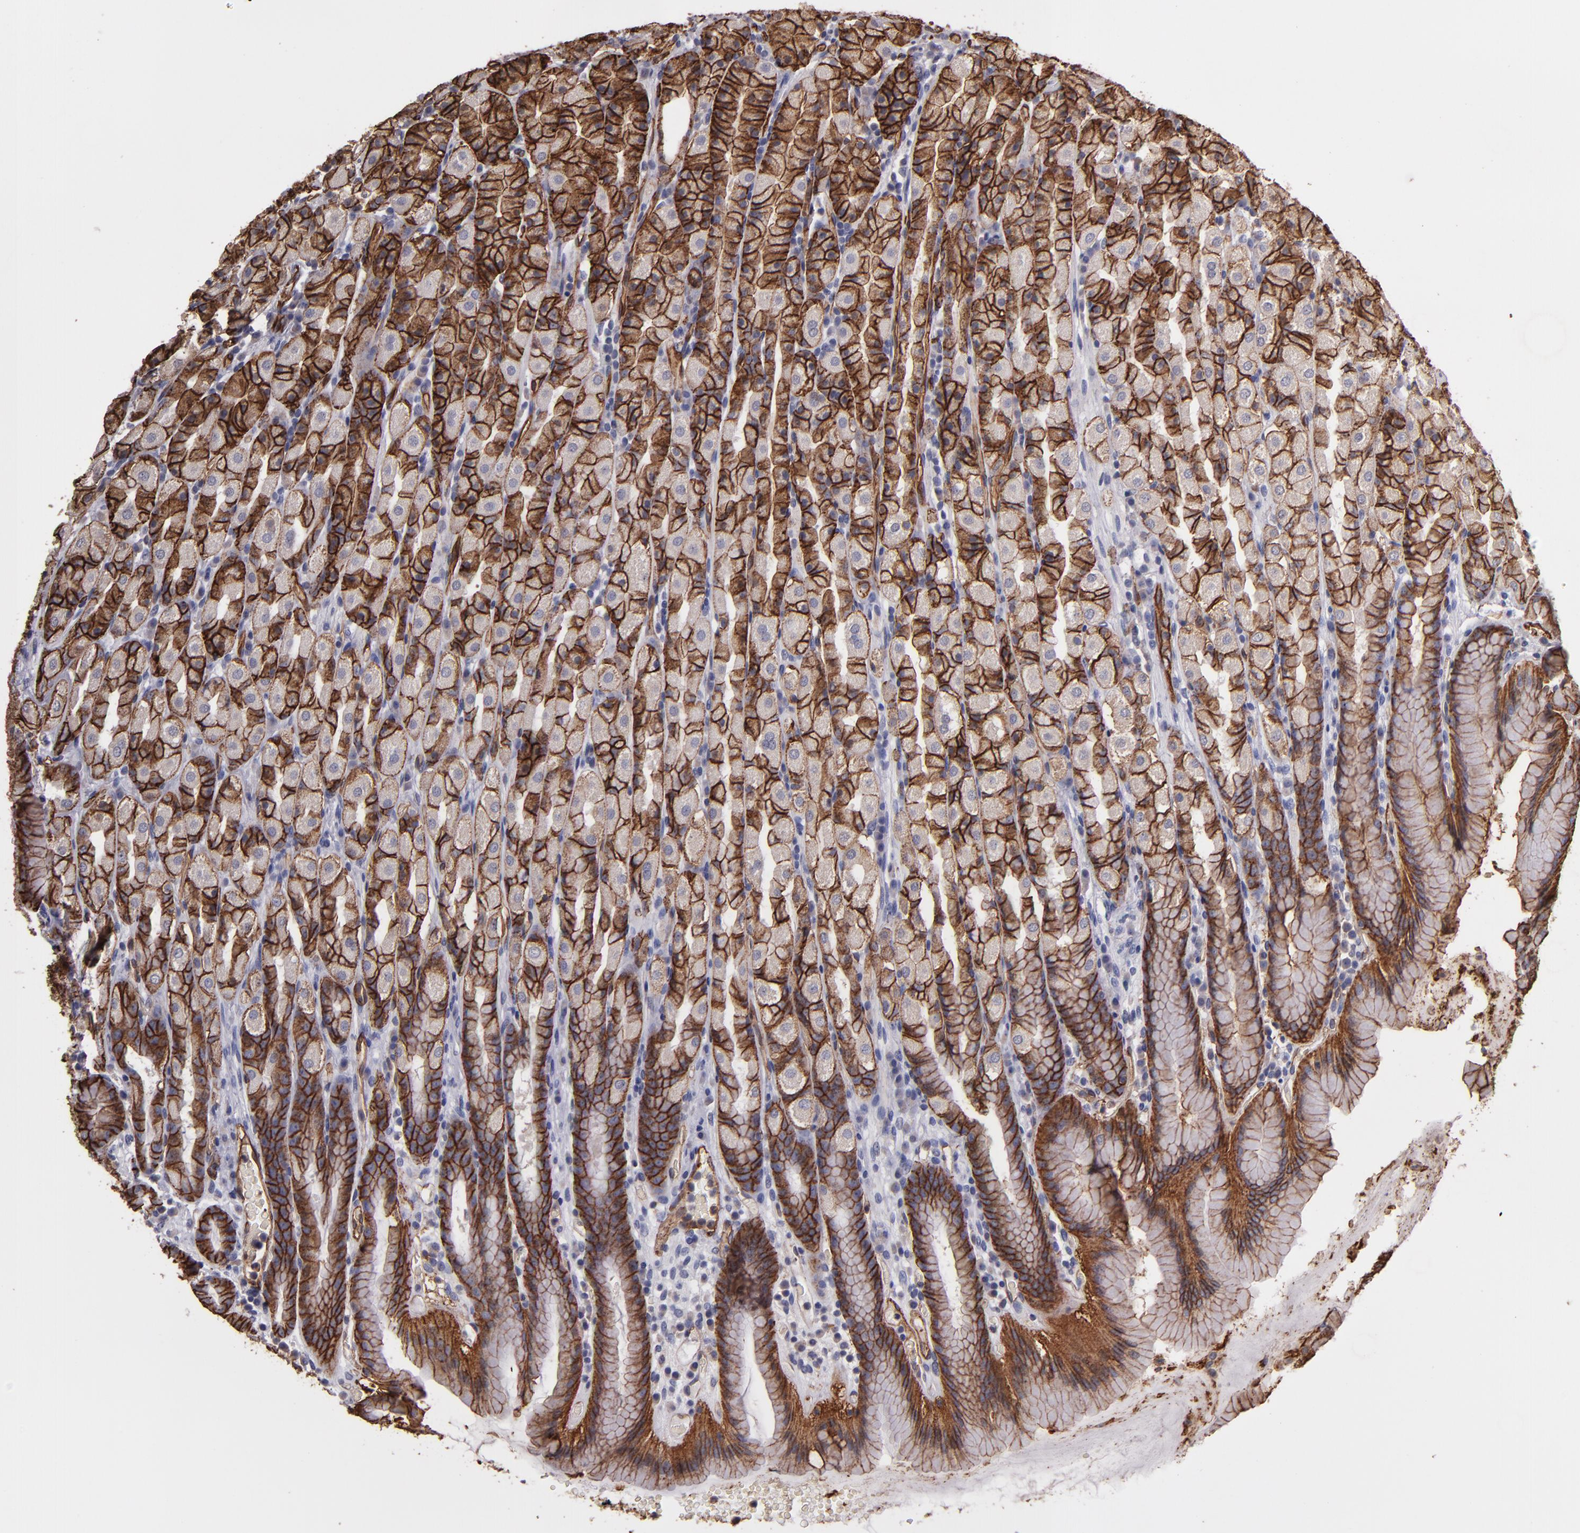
{"staining": {"intensity": "strong", "quantity": ">75%", "location": "cytoplasmic/membranous"}, "tissue": "stomach", "cell_type": "Glandular cells", "image_type": "normal", "snomed": [{"axis": "morphology", "description": "Normal tissue, NOS"}, {"axis": "topography", "description": "Stomach, upper"}], "caption": "Immunohistochemical staining of benign human stomach displays high levels of strong cytoplasmic/membranous staining in approximately >75% of glandular cells.", "gene": "CLDN5", "patient": {"sex": "male", "age": 68}}